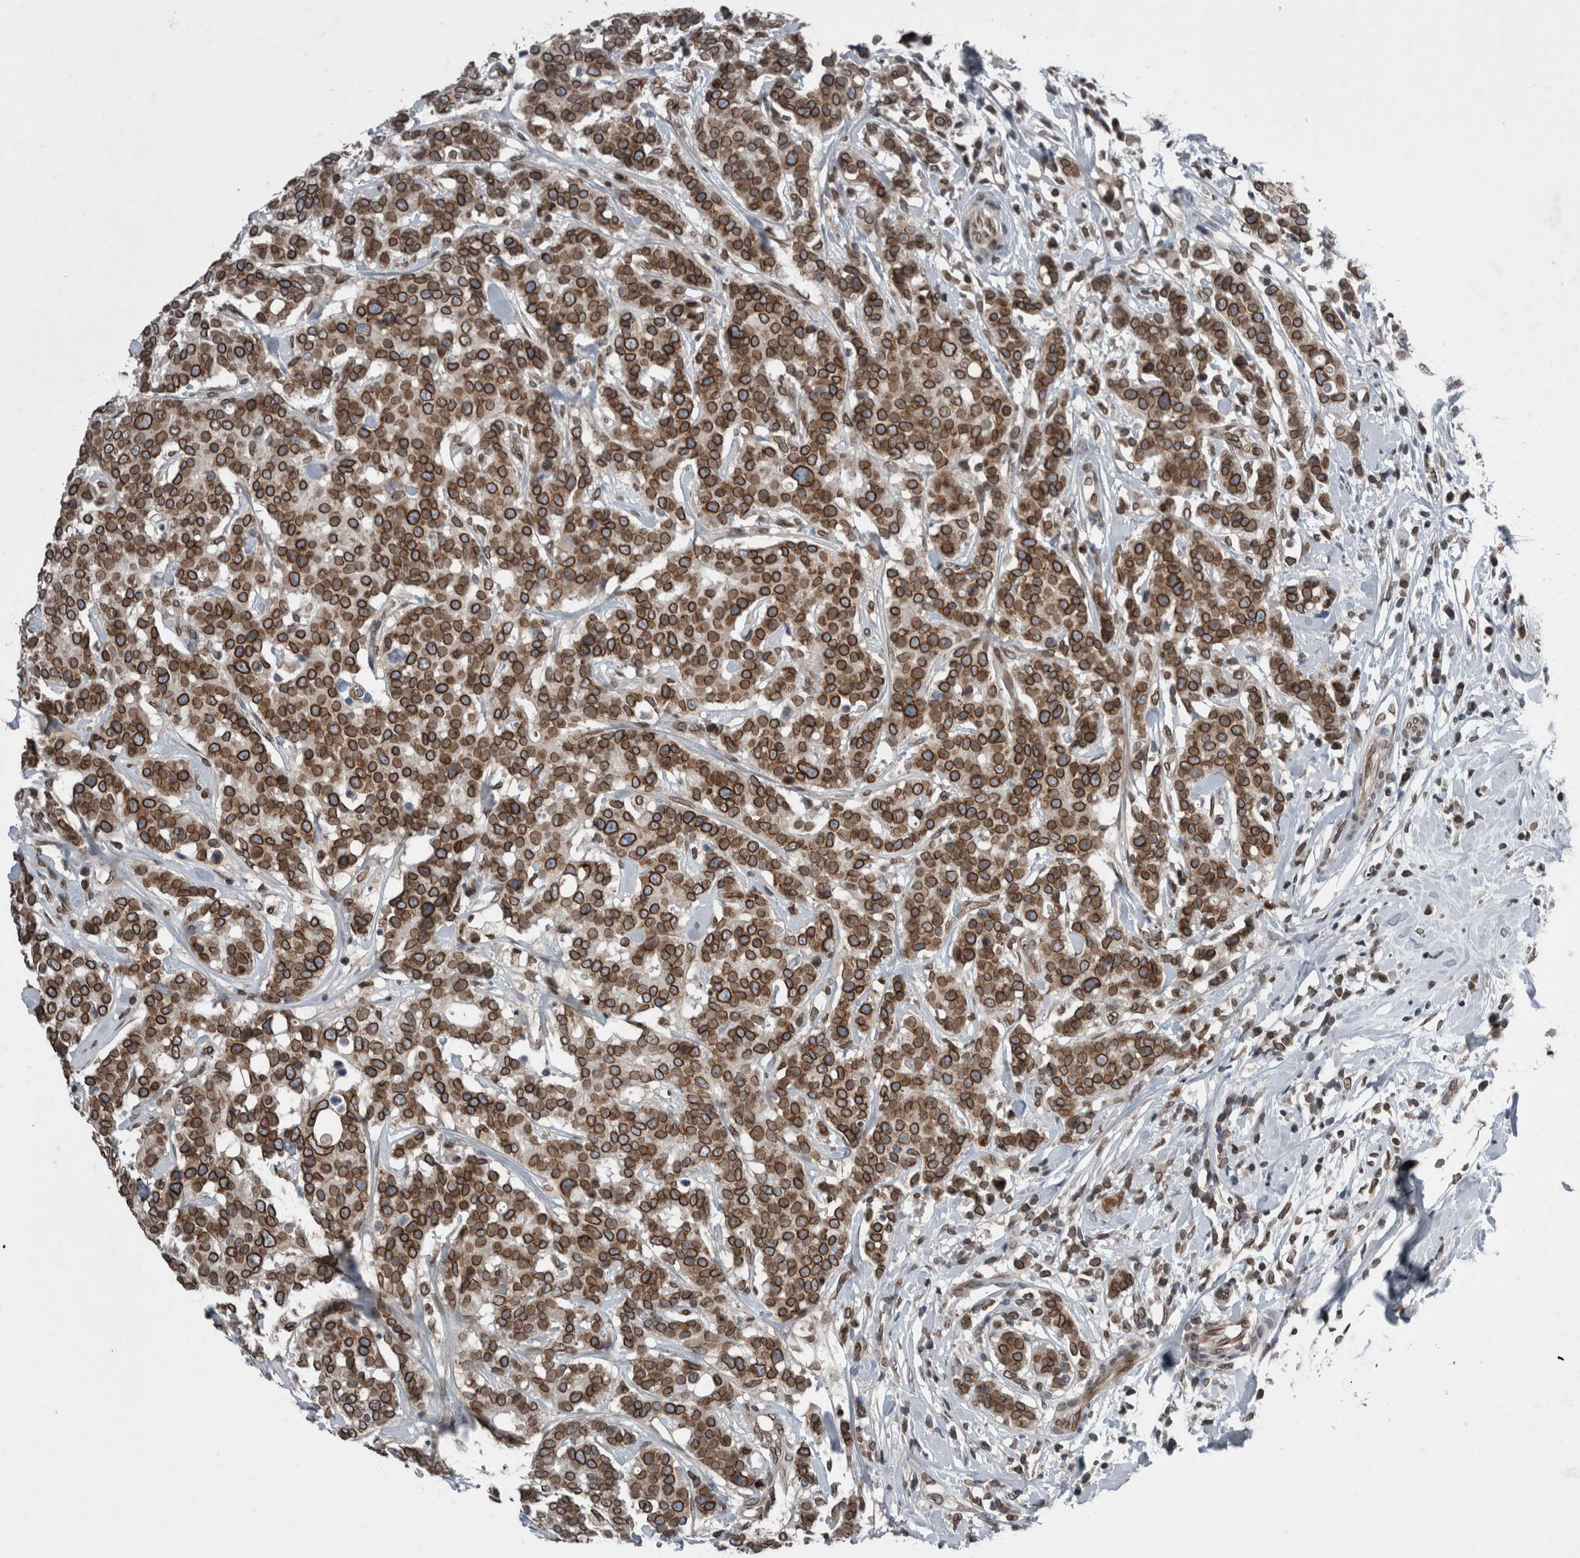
{"staining": {"intensity": "strong", "quantity": ">75%", "location": "cytoplasmic/membranous,nuclear"}, "tissue": "breast cancer", "cell_type": "Tumor cells", "image_type": "cancer", "snomed": [{"axis": "morphology", "description": "Duct carcinoma"}, {"axis": "topography", "description": "Breast"}], "caption": "There is high levels of strong cytoplasmic/membranous and nuclear staining in tumor cells of breast cancer, as demonstrated by immunohistochemical staining (brown color).", "gene": "RANBP2", "patient": {"sex": "female", "age": 27}}